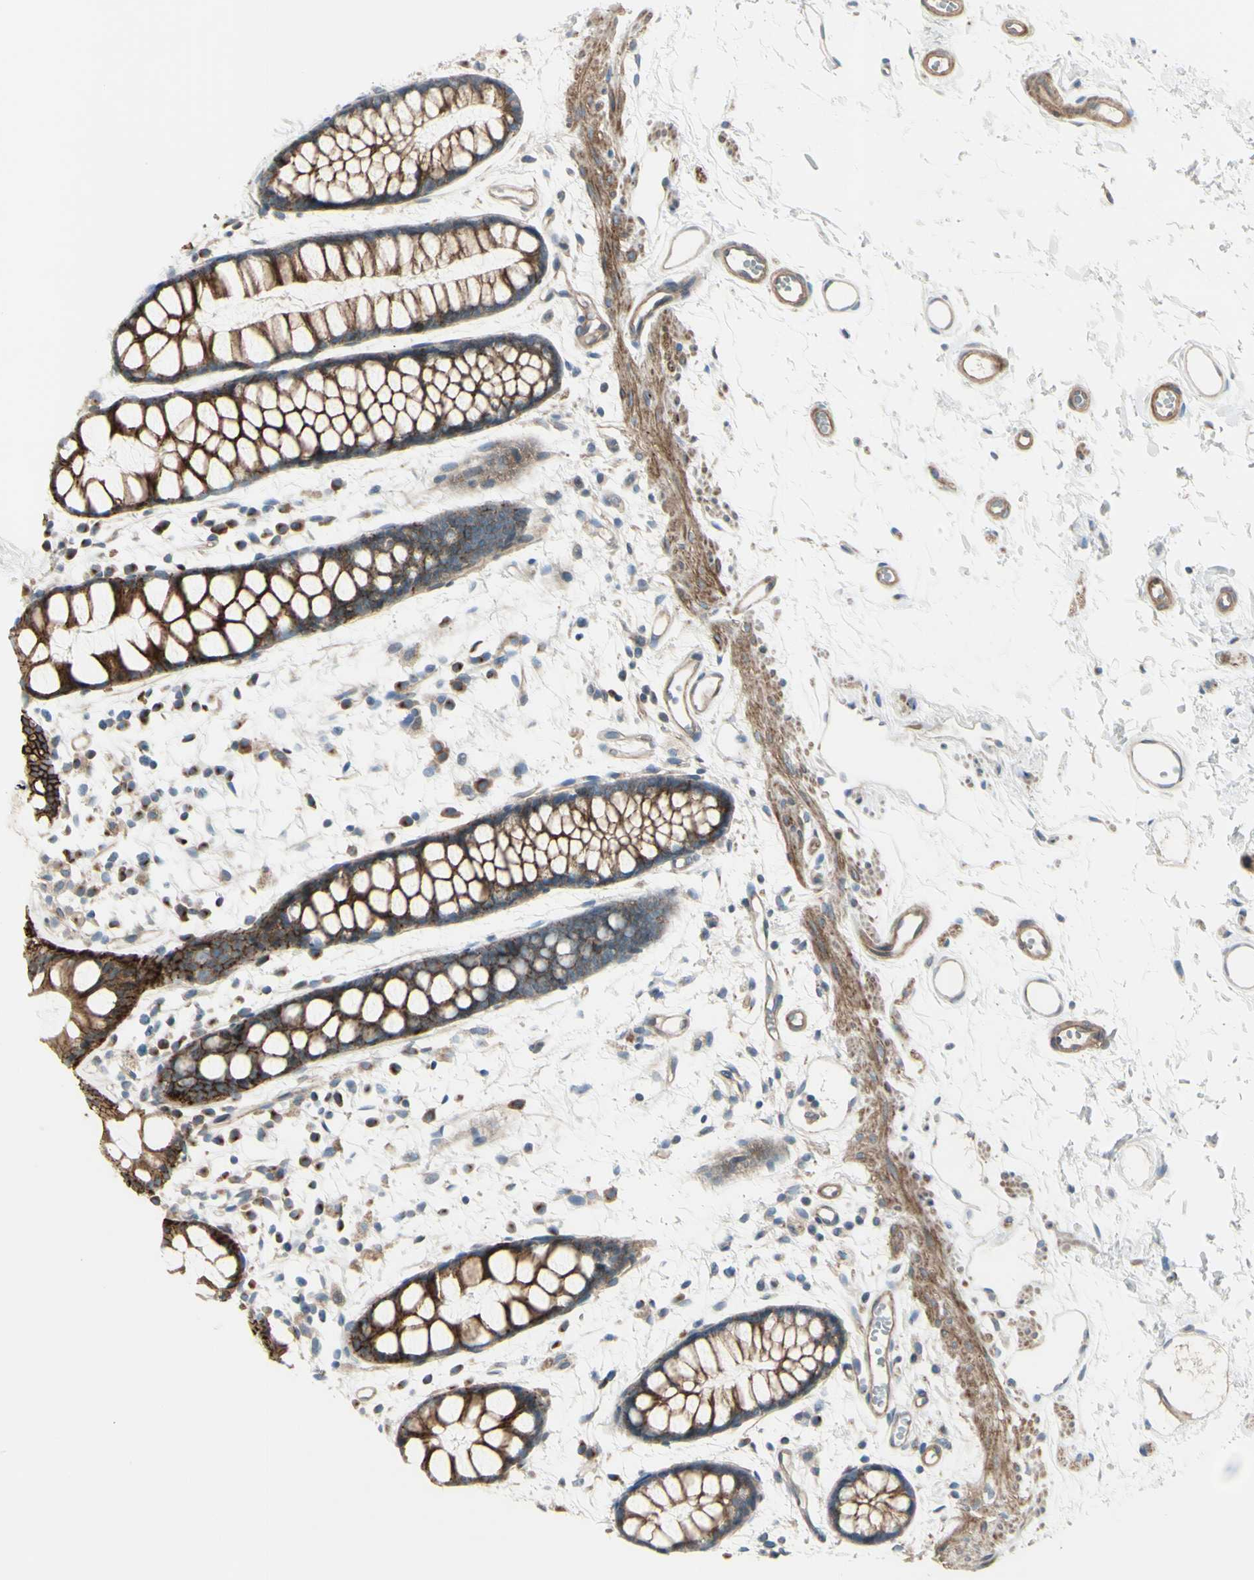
{"staining": {"intensity": "strong", "quantity": ">75%", "location": "cytoplasmic/membranous"}, "tissue": "rectum", "cell_type": "Glandular cells", "image_type": "normal", "snomed": [{"axis": "morphology", "description": "Normal tissue, NOS"}, {"axis": "topography", "description": "Rectum"}], "caption": "The immunohistochemical stain labels strong cytoplasmic/membranous expression in glandular cells of benign rectum.", "gene": "LRRK1", "patient": {"sex": "female", "age": 66}}